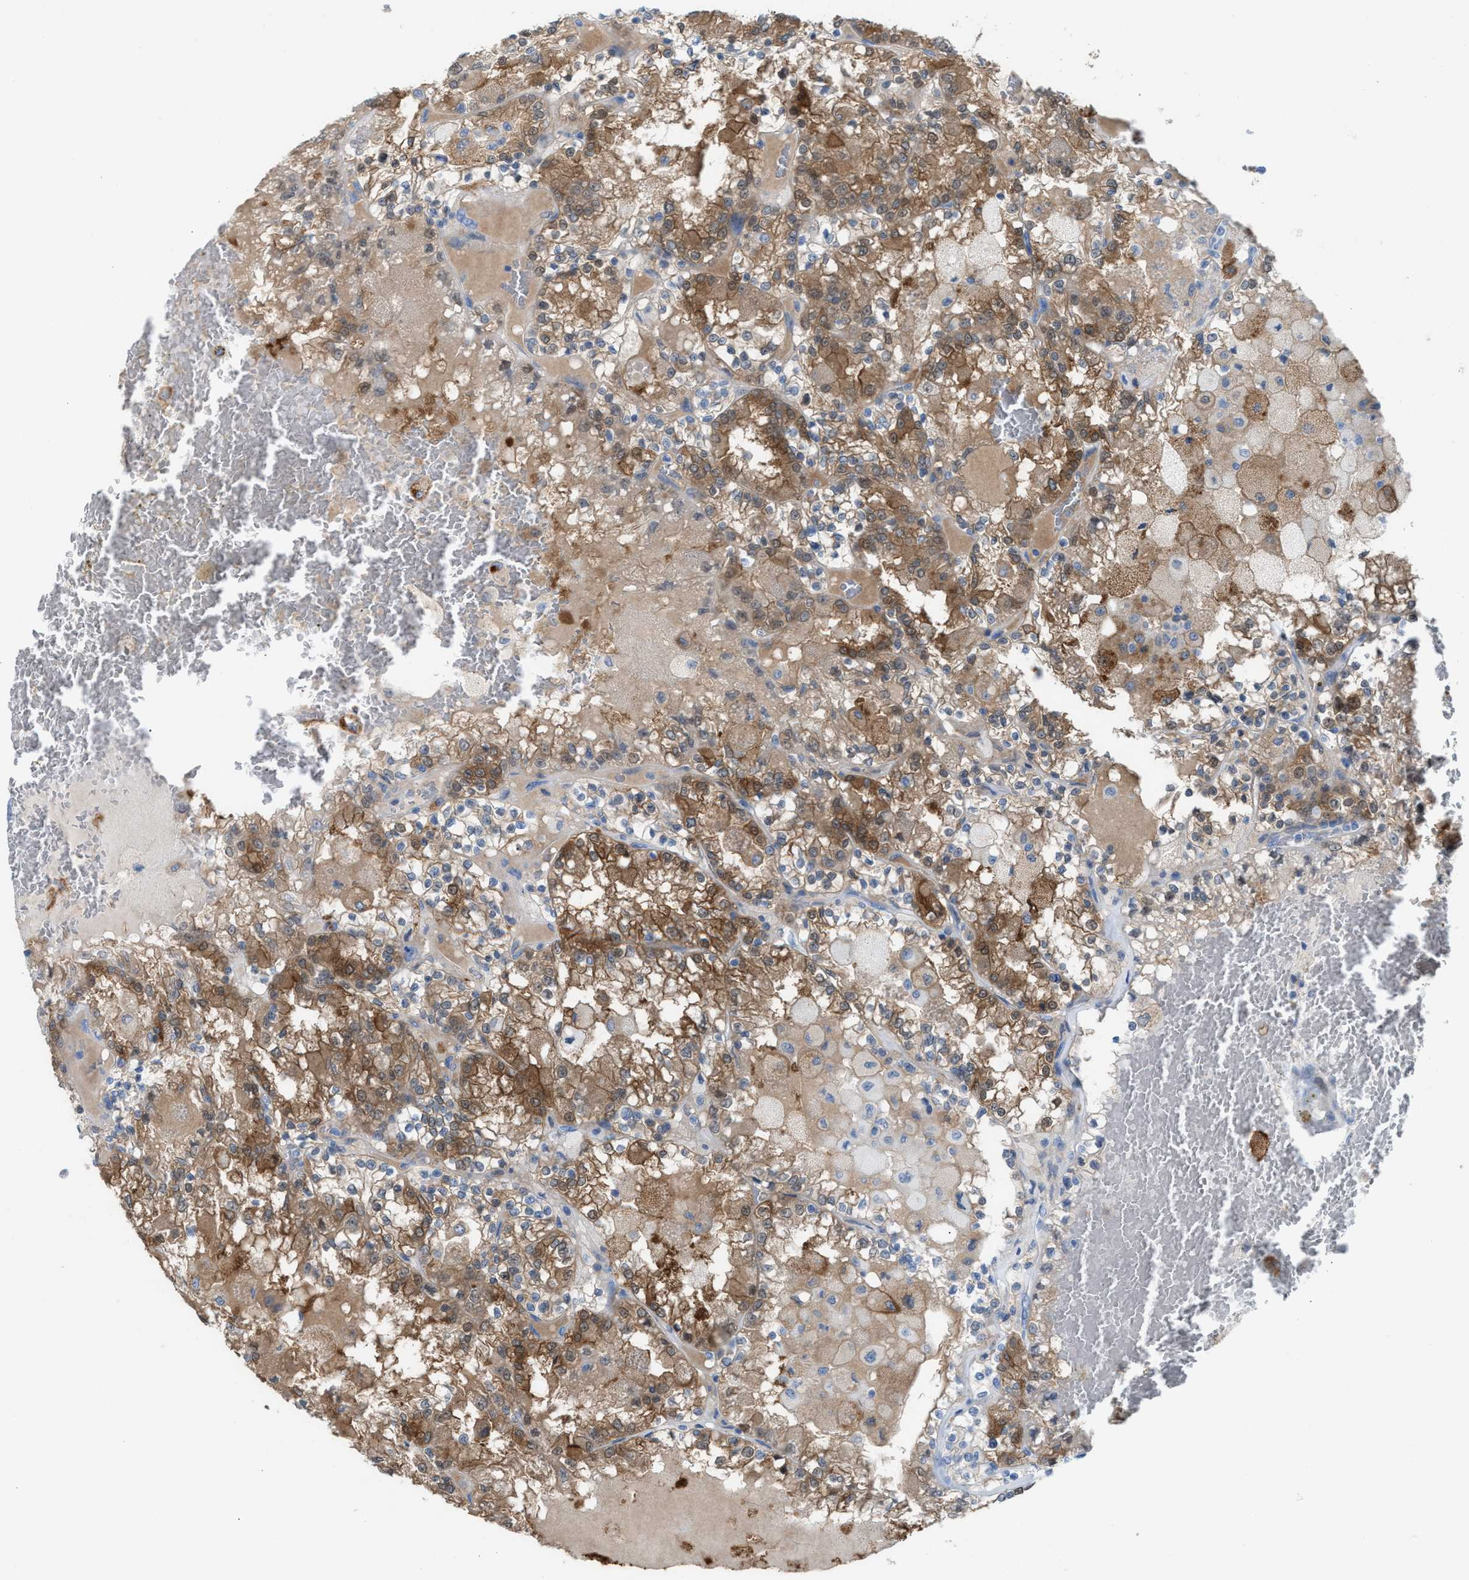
{"staining": {"intensity": "moderate", "quantity": "25%-75%", "location": "cytoplasmic/membranous"}, "tissue": "renal cancer", "cell_type": "Tumor cells", "image_type": "cancer", "snomed": [{"axis": "morphology", "description": "Adenocarcinoma, NOS"}, {"axis": "topography", "description": "Kidney"}], "caption": "This is an image of IHC staining of renal adenocarcinoma, which shows moderate staining in the cytoplasmic/membranous of tumor cells.", "gene": "ASPA", "patient": {"sex": "female", "age": 56}}